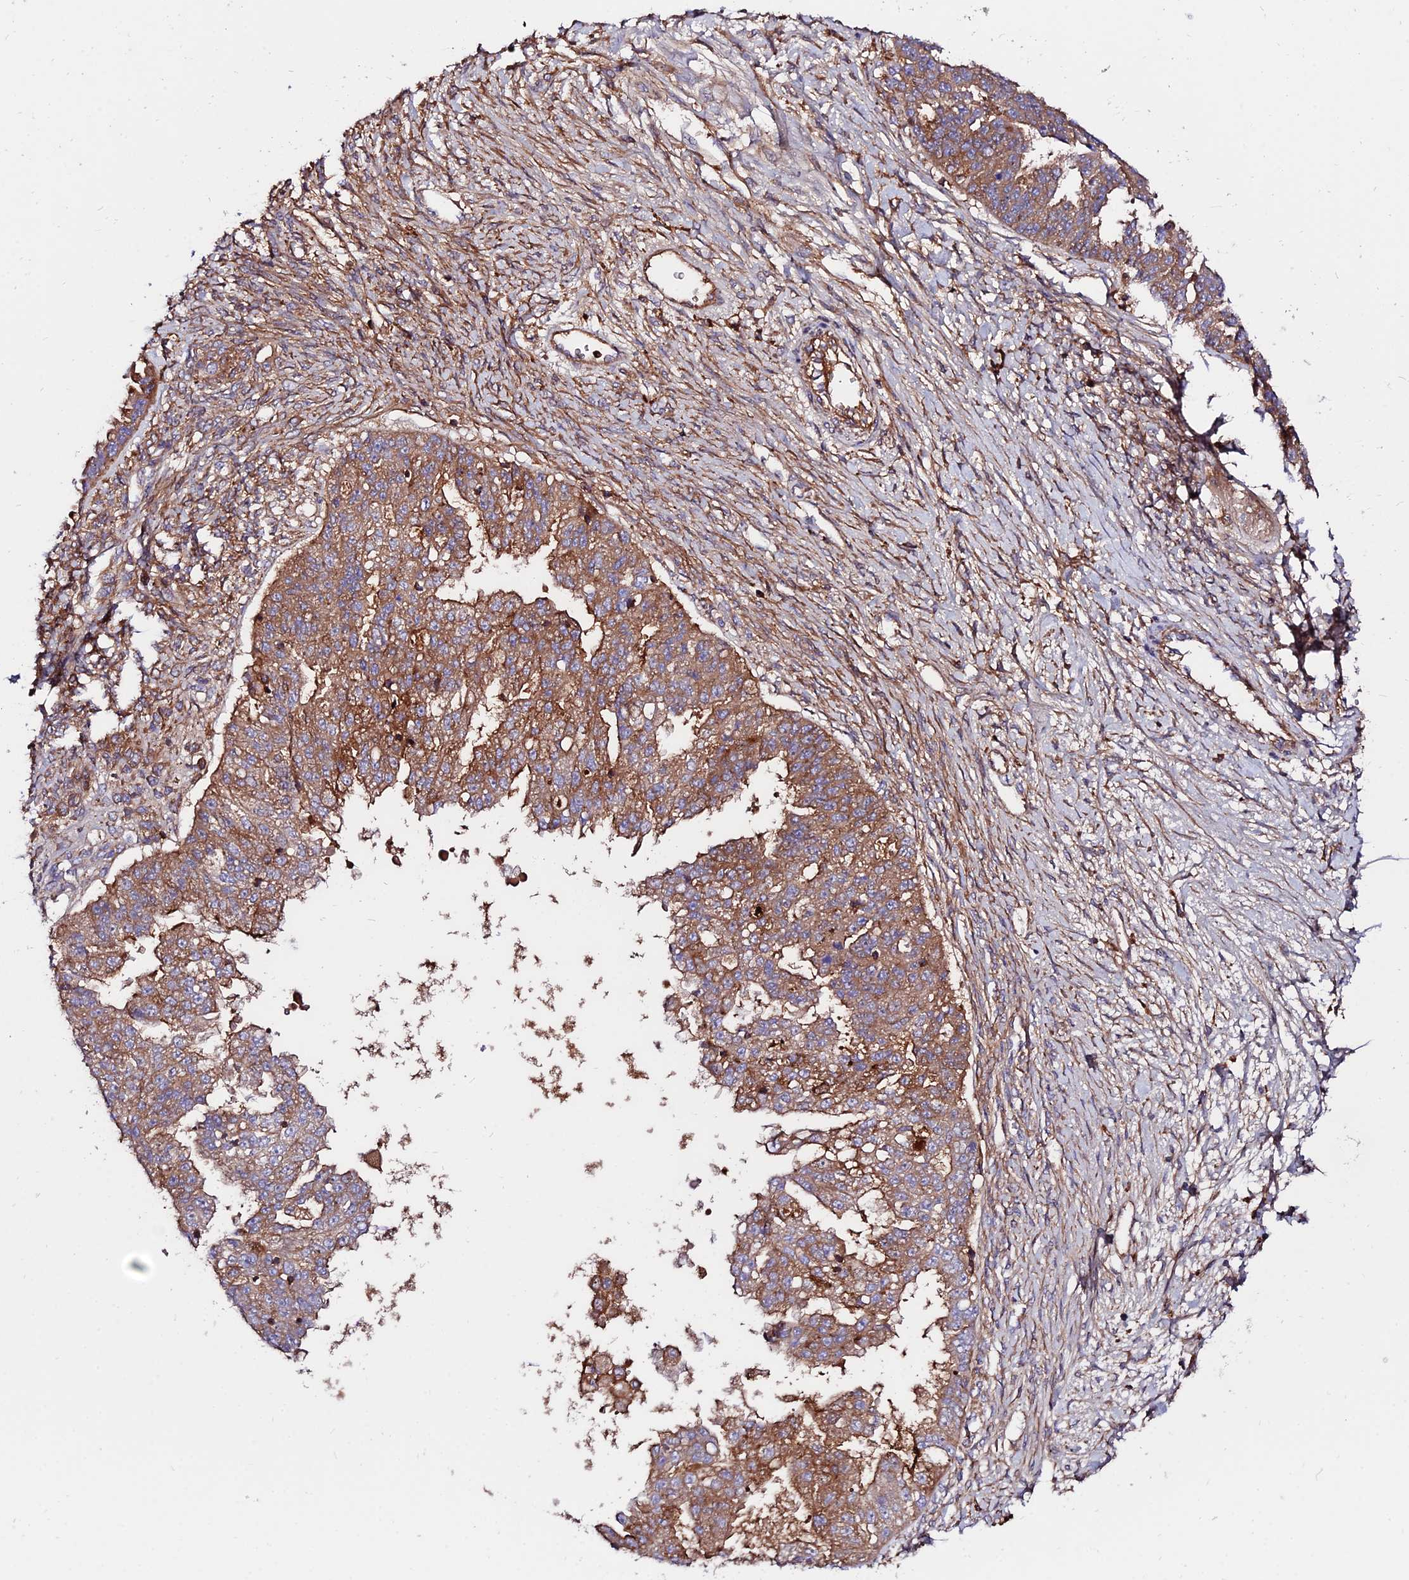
{"staining": {"intensity": "moderate", "quantity": ">75%", "location": "cytoplasmic/membranous"}, "tissue": "ovarian cancer", "cell_type": "Tumor cells", "image_type": "cancer", "snomed": [{"axis": "morphology", "description": "Cystadenocarcinoma, serous, NOS"}, {"axis": "topography", "description": "Ovary"}], "caption": "Brown immunohistochemical staining in human ovarian serous cystadenocarcinoma shows moderate cytoplasmic/membranous positivity in about >75% of tumor cells. Nuclei are stained in blue.", "gene": "PYM1", "patient": {"sex": "female", "age": 58}}